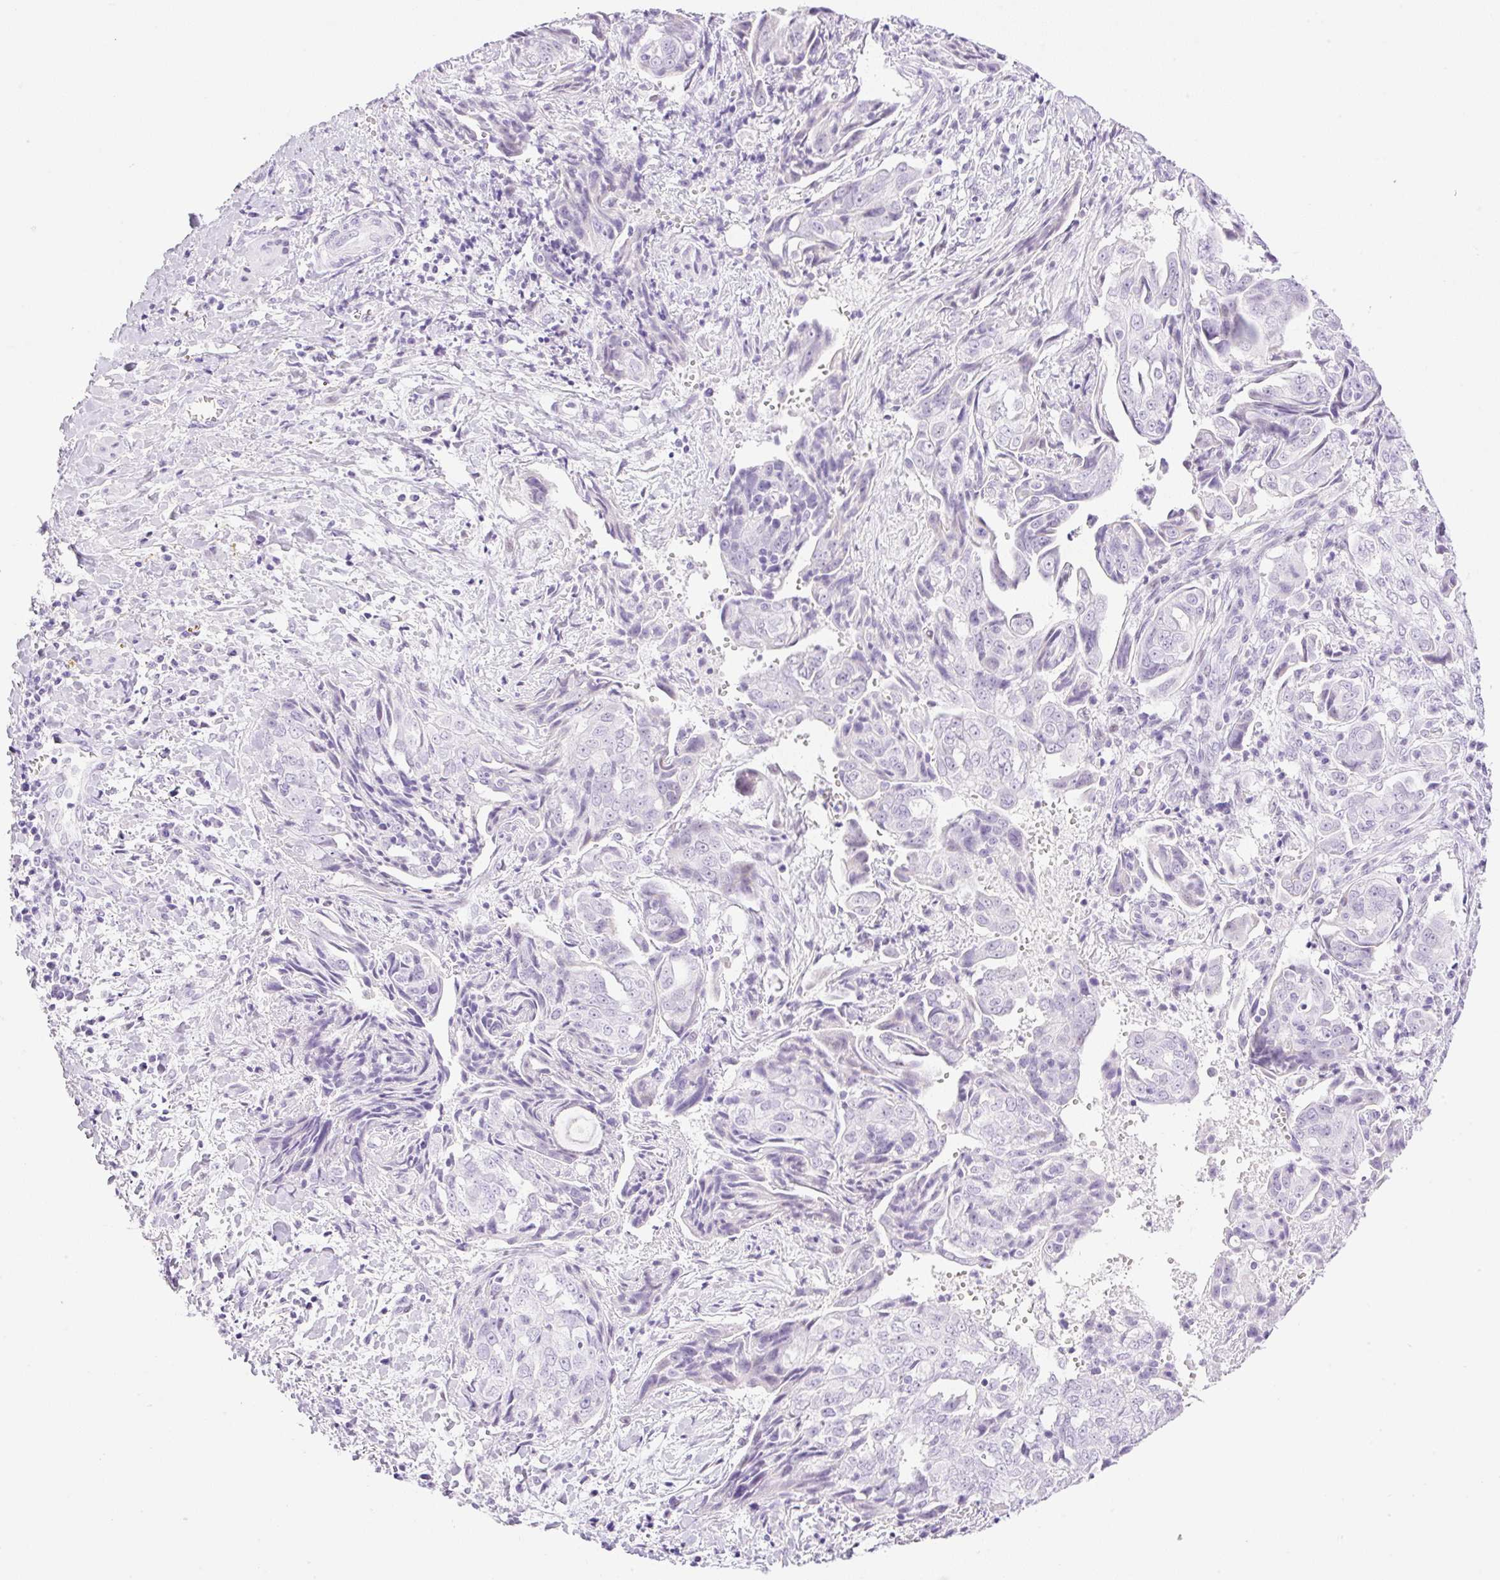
{"staining": {"intensity": "negative", "quantity": "none", "location": "none"}, "tissue": "ovarian cancer", "cell_type": "Tumor cells", "image_type": "cancer", "snomed": [{"axis": "morphology", "description": "Carcinoma, endometroid"}, {"axis": "topography", "description": "Ovary"}], "caption": "A high-resolution photomicrograph shows immunohistochemistry (IHC) staining of ovarian cancer (endometroid carcinoma), which displays no significant positivity in tumor cells.", "gene": "SPRR4", "patient": {"sex": "female", "age": 70}}